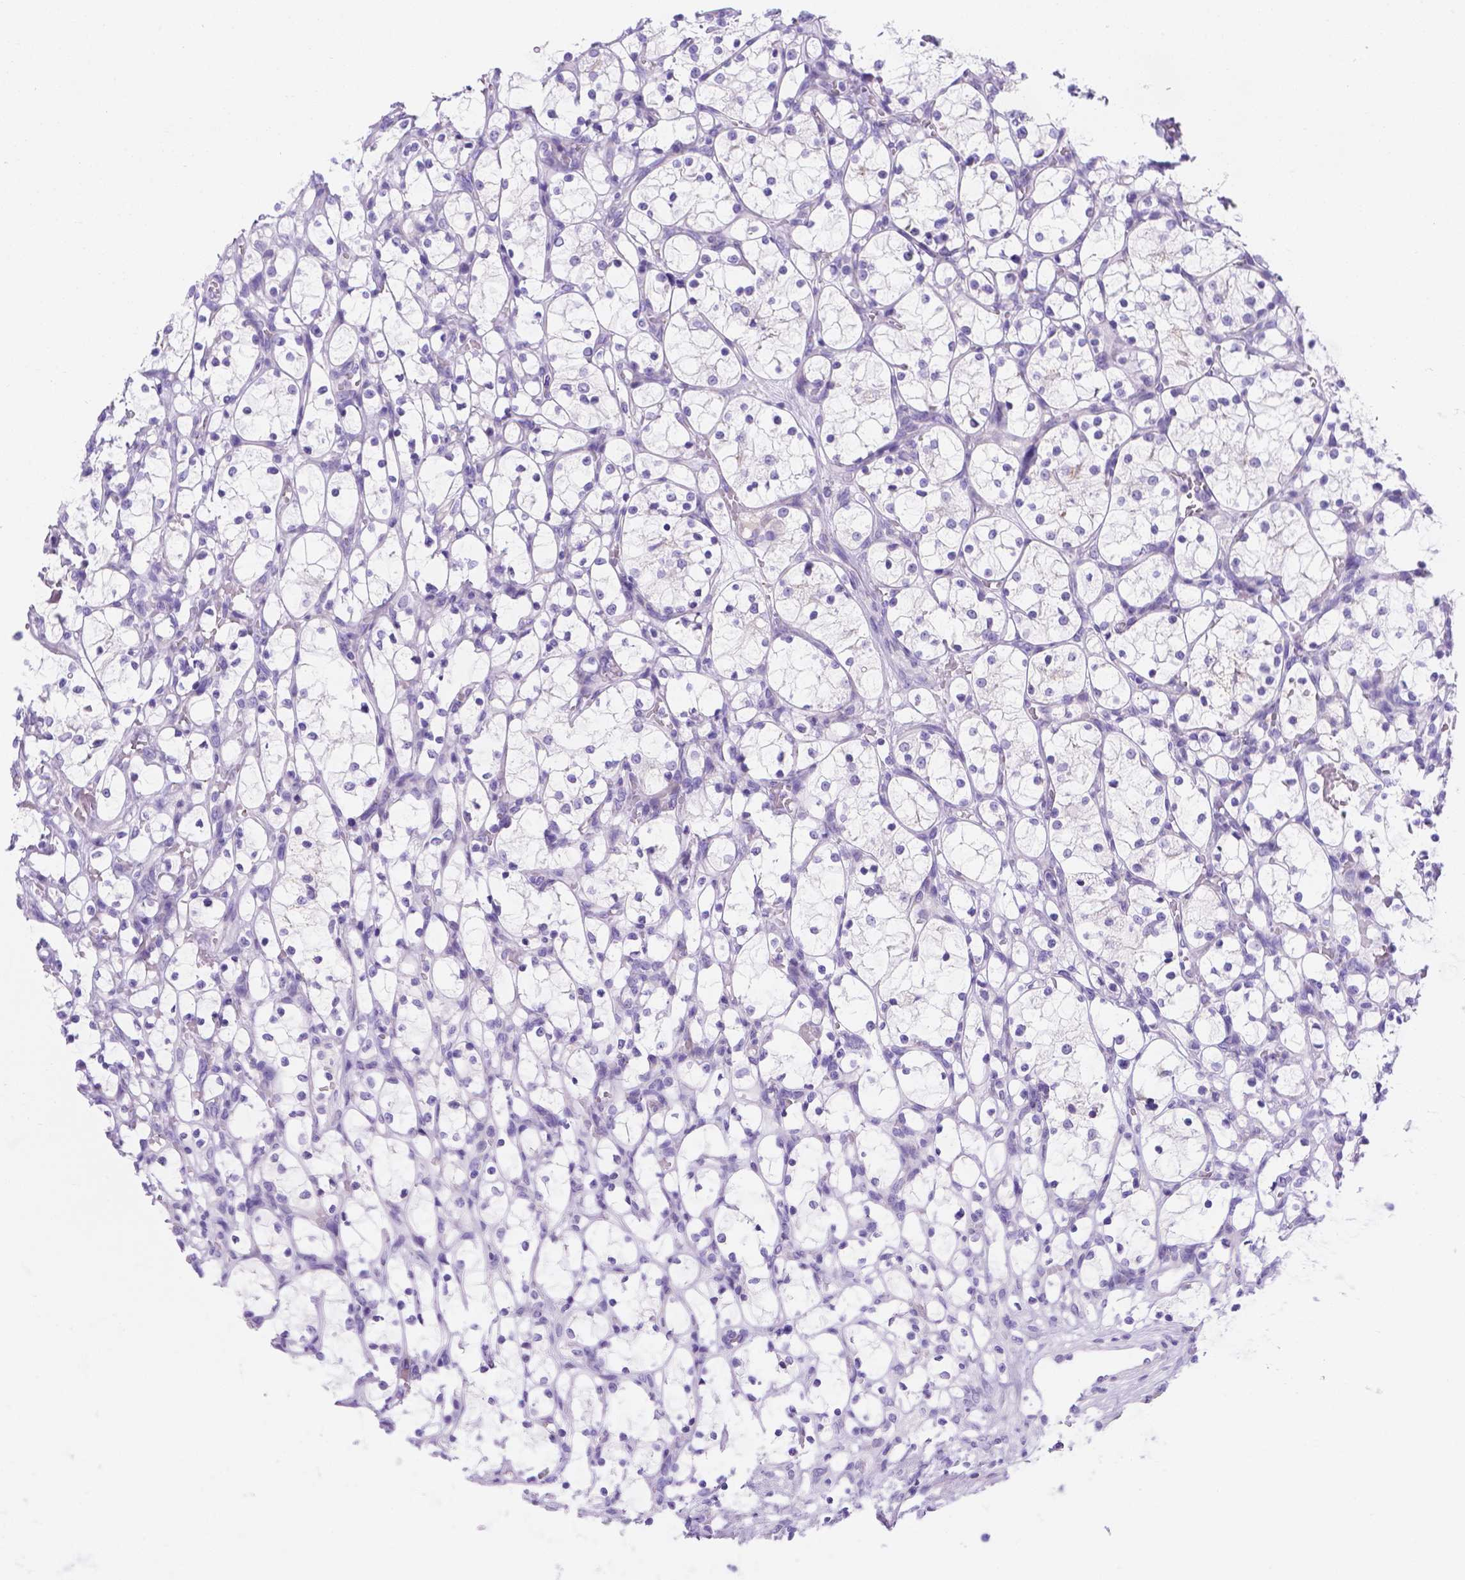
{"staining": {"intensity": "negative", "quantity": "none", "location": "none"}, "tissue": "renal cancer", "cell_type": "Tumor cells", "image_type": "cancer", "snomed": [{"axis": "morphology", "description": "Adenocarcinoma, NOS"}, {"axis": "topography", "description": "Kidney"}], "caption": "A histopathology image of human renal cancer (adenocarcinoma) is negative for staining in tumor cells. (Stains: DAB (3,3'-diaminobenzidine) IHC with hematoxylin counter stain, Microscopy: brightfield microscopy at high magnification).", "gene": "MLN", "patient": {"sex": "female", "age": 69}}